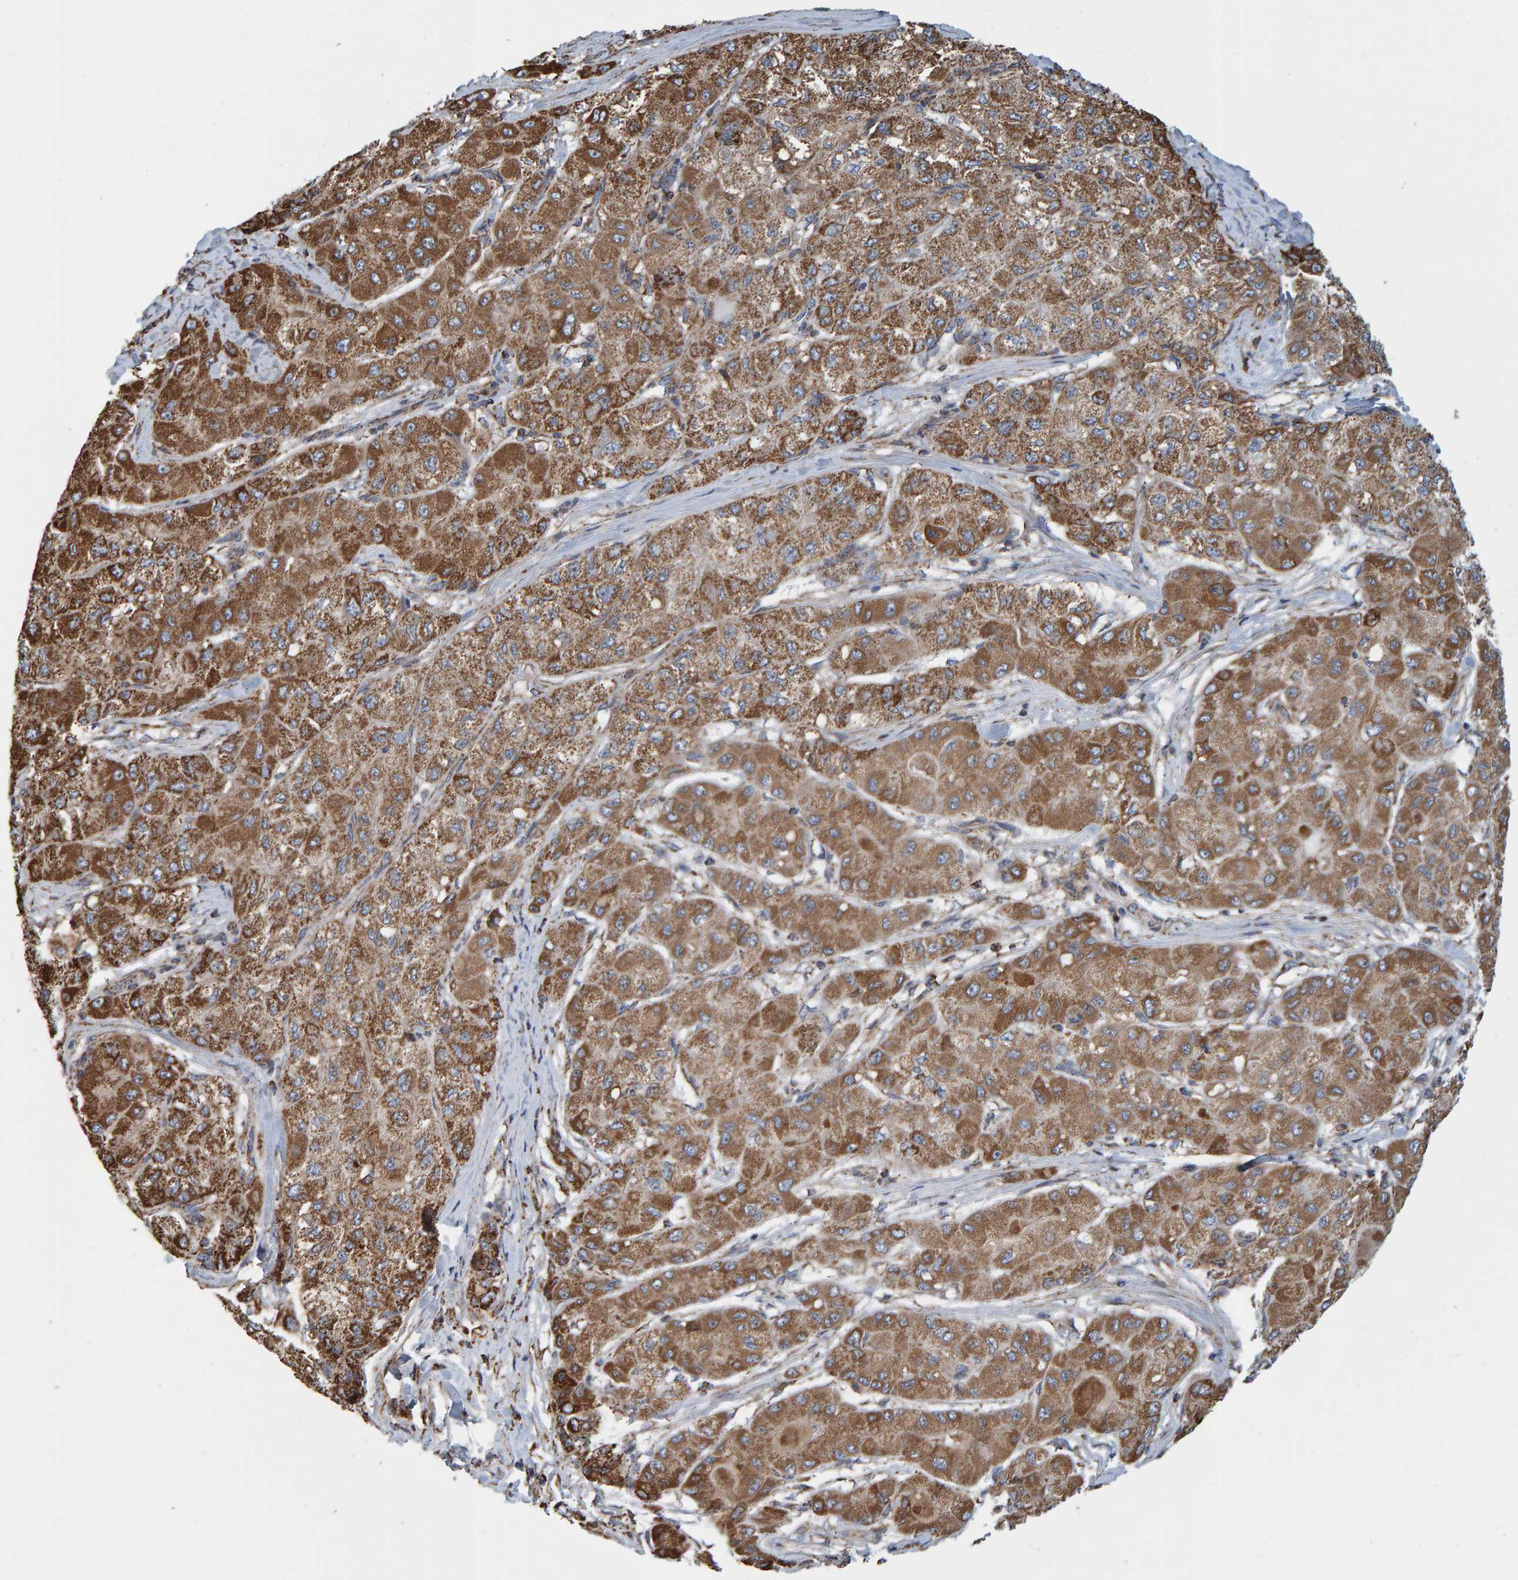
{"staining": {"intensity": "moderate", "quantity": ">75%", "location": "cytoplasmic/membranous"}, "tissue": "liver cancer", "cell_type": "Tumor cells", "image_type": "cancer", "snomed": [{"axis": "morphology", "description": "Carcinoma, Hepatocellular, NOS"}, {"axis": "topography", "description": "Liver"}], "caption": "IHC (DAB) staining of liver cancer (hepatocellular carcinoma) displays moderate cytoplasmic/membranous protein staining in approximately >75% of tumor cells. Using DAB (3,3'-diaminobenzidine) (brown) and hematoxylin (blue) stains, captured at high magnification using brightfield microscopy.", "gene": "MRPL45", "patient": {"sex": "male", "age": 80}}